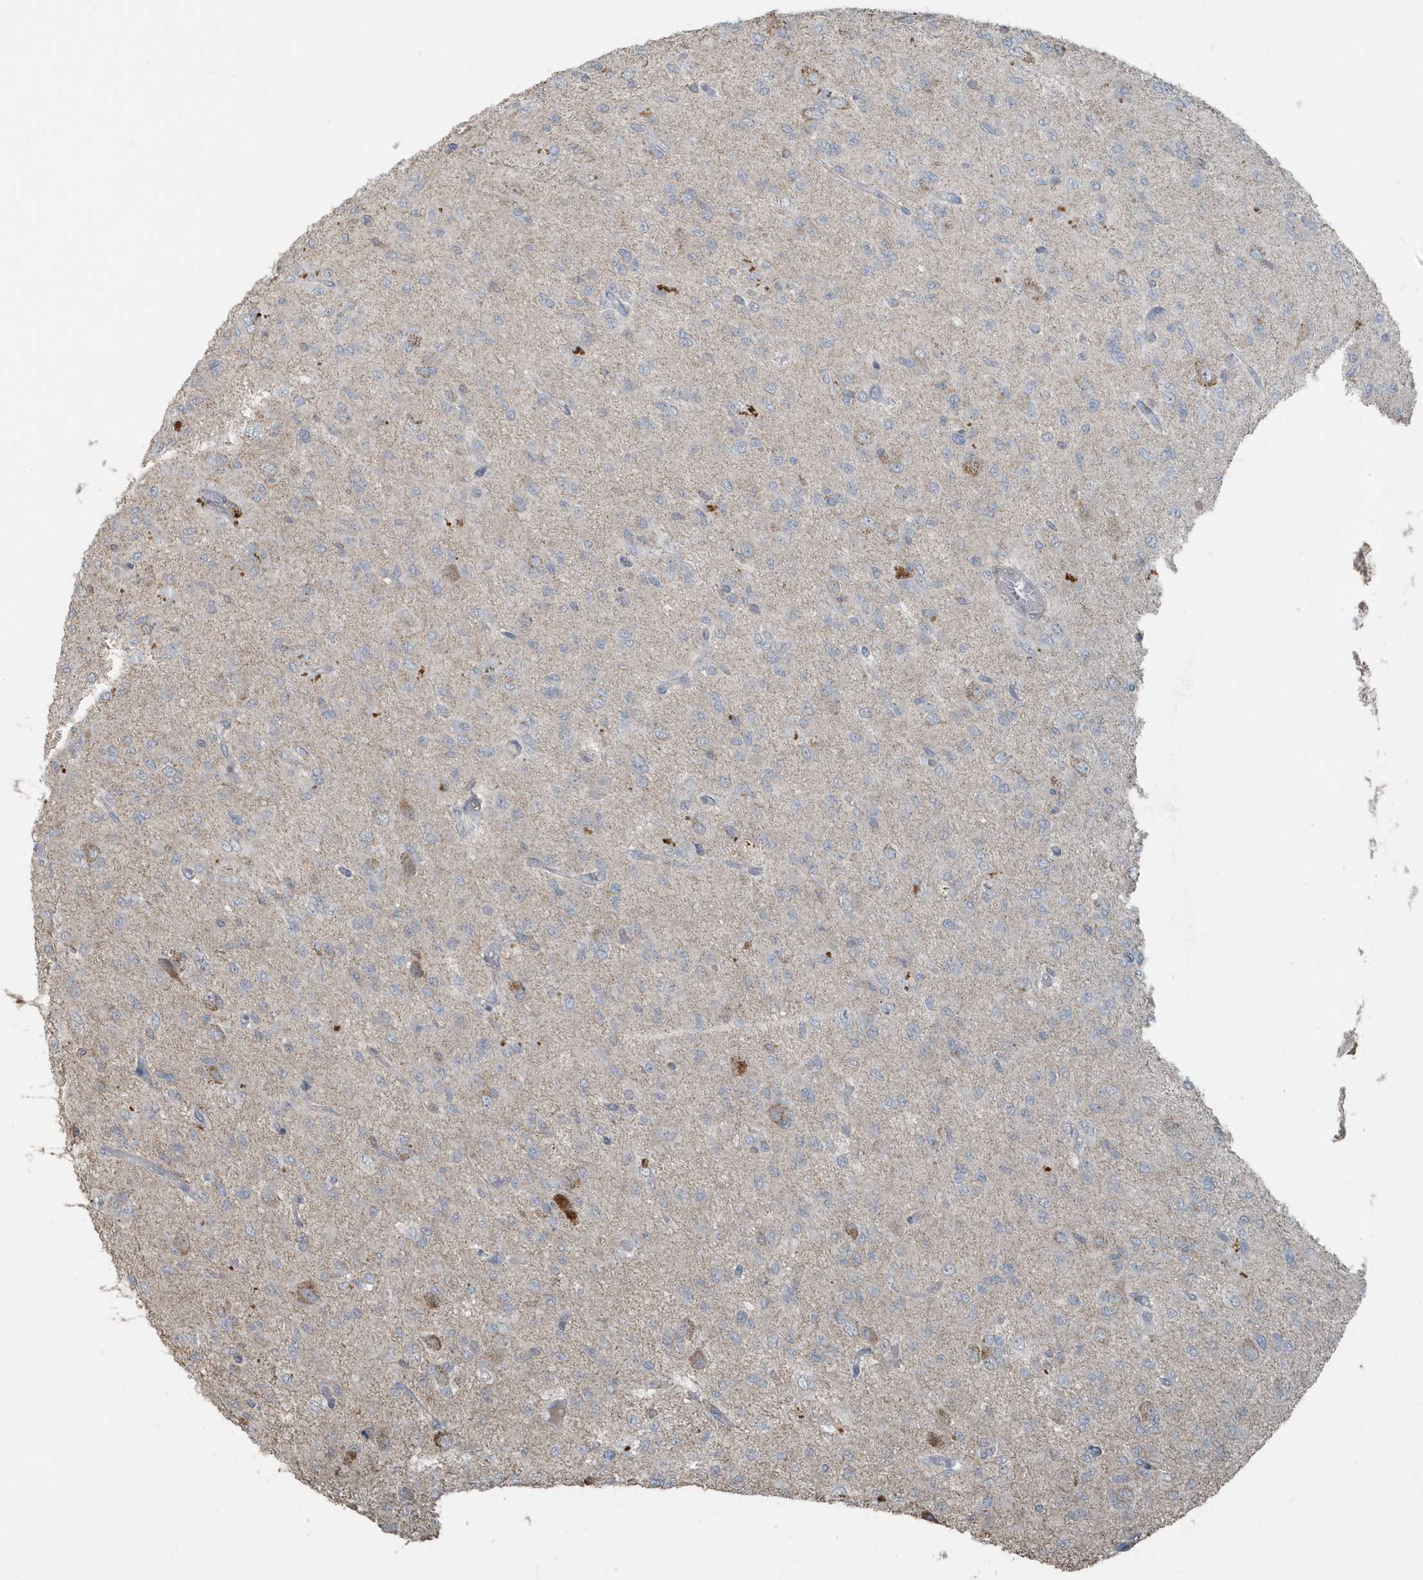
{"staining": {"intensity": "negative", "quantity": "none", "location": "none"}, "tissue": "glioma", "cell_type": "Tumor cells", "image_type": "cancer", "snomed": [{"axis": "morphology", "description": "Glioma, malignant, High grade"}, {"axis": "topography", "description": "Brain"}], "caption": "This is an immunohistochemistry (IHC) image of human malignant glioma (high-grade). There is no expression in tumor cells.", "gene": "ACTC1", "patient": {"sex": "female", "age": 59}}